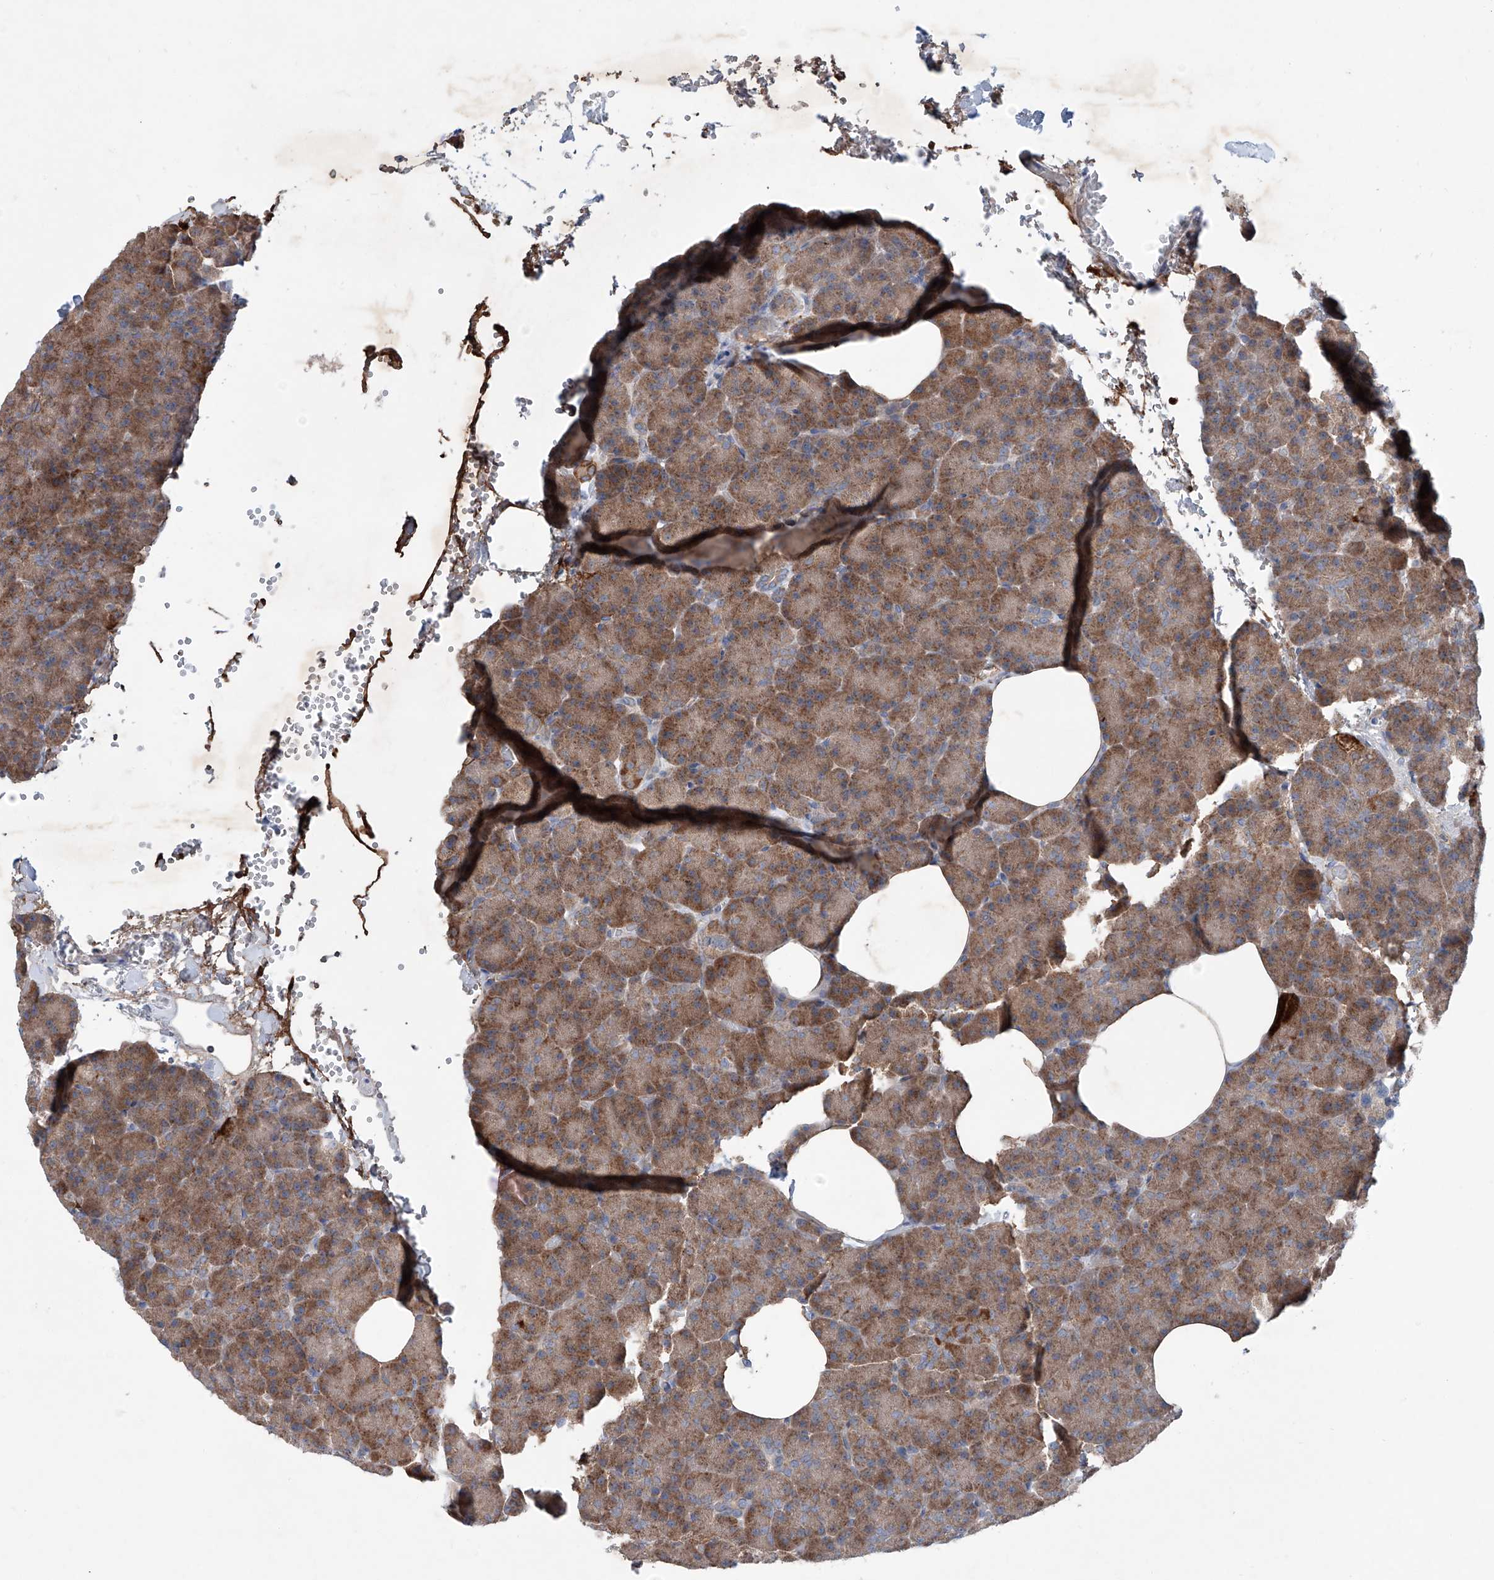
{"staining": {"intensity": "strong", "quantity": ">75%", "location": "cytoplasmic/membranous"}, "tissue": "pancreas", "cell_type": "Exocrine glandular cells", "image_type": "normal", "snomed": [{"axis": "morphology", "description": "Normal tissue, NOS"}, {"axis": "morphology", "description": "Carcinoid, malignant, NOS"}, {"axis": "topography", "description": "Pancreas"}], "caption": "Strong cytoplasmic/membranous positivity for a protein is identified in approximately >75% of exocrine glandular cells of benign pancreas using immunohistochemistry (IHC).", "gene": "SIX4", "patient": {"sex": "female", "age": 35}}